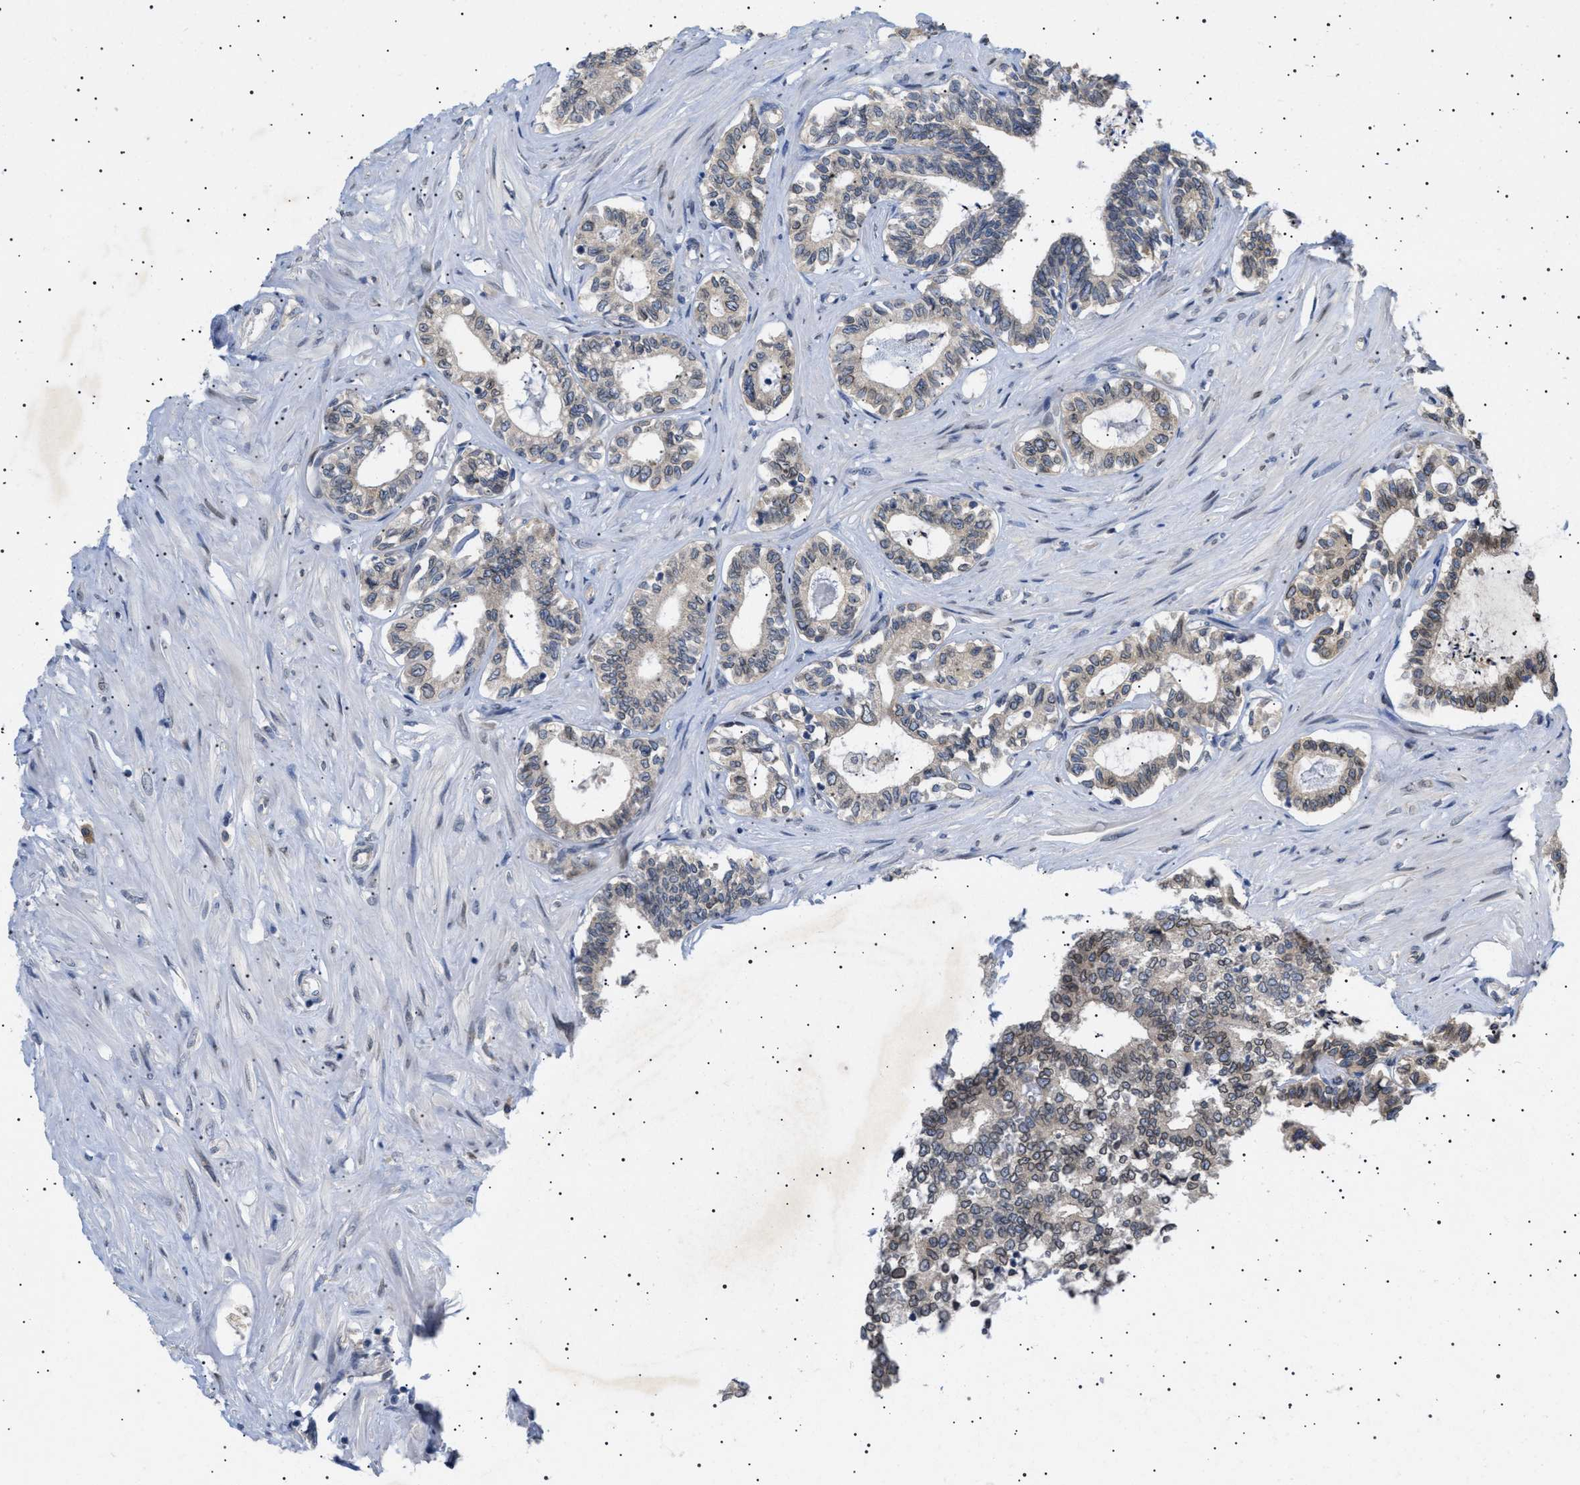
{"staining": {"intensity": "weak", "quantity": ">75%", "location": "cytoplasmic/membranous,nuclear"}, "tissue": "seminal vesicle", "cell_type": "Glandular cells", "image_type": "normal", "snomed": [{"axis": "morphology", "description": "Normal tissue, NOS"}, {"axis": "morphology", "description": "Adenocarcinoma, High grade"}, {"axis": "topography", "description": "Prostate"}, {"axis": "topography", "description": "Seminal veicle"}], "caption": "Immunohistochemistry (DAB (3,3'-diaminobenzidine)) staining of benign human seminal vesicle reveals weak cytoplasmic/membranous,nuclear protein positivity in about >75% of glandular cells.", "gene": "NUP93", "patient": {"sex": "male", "age": 55}}